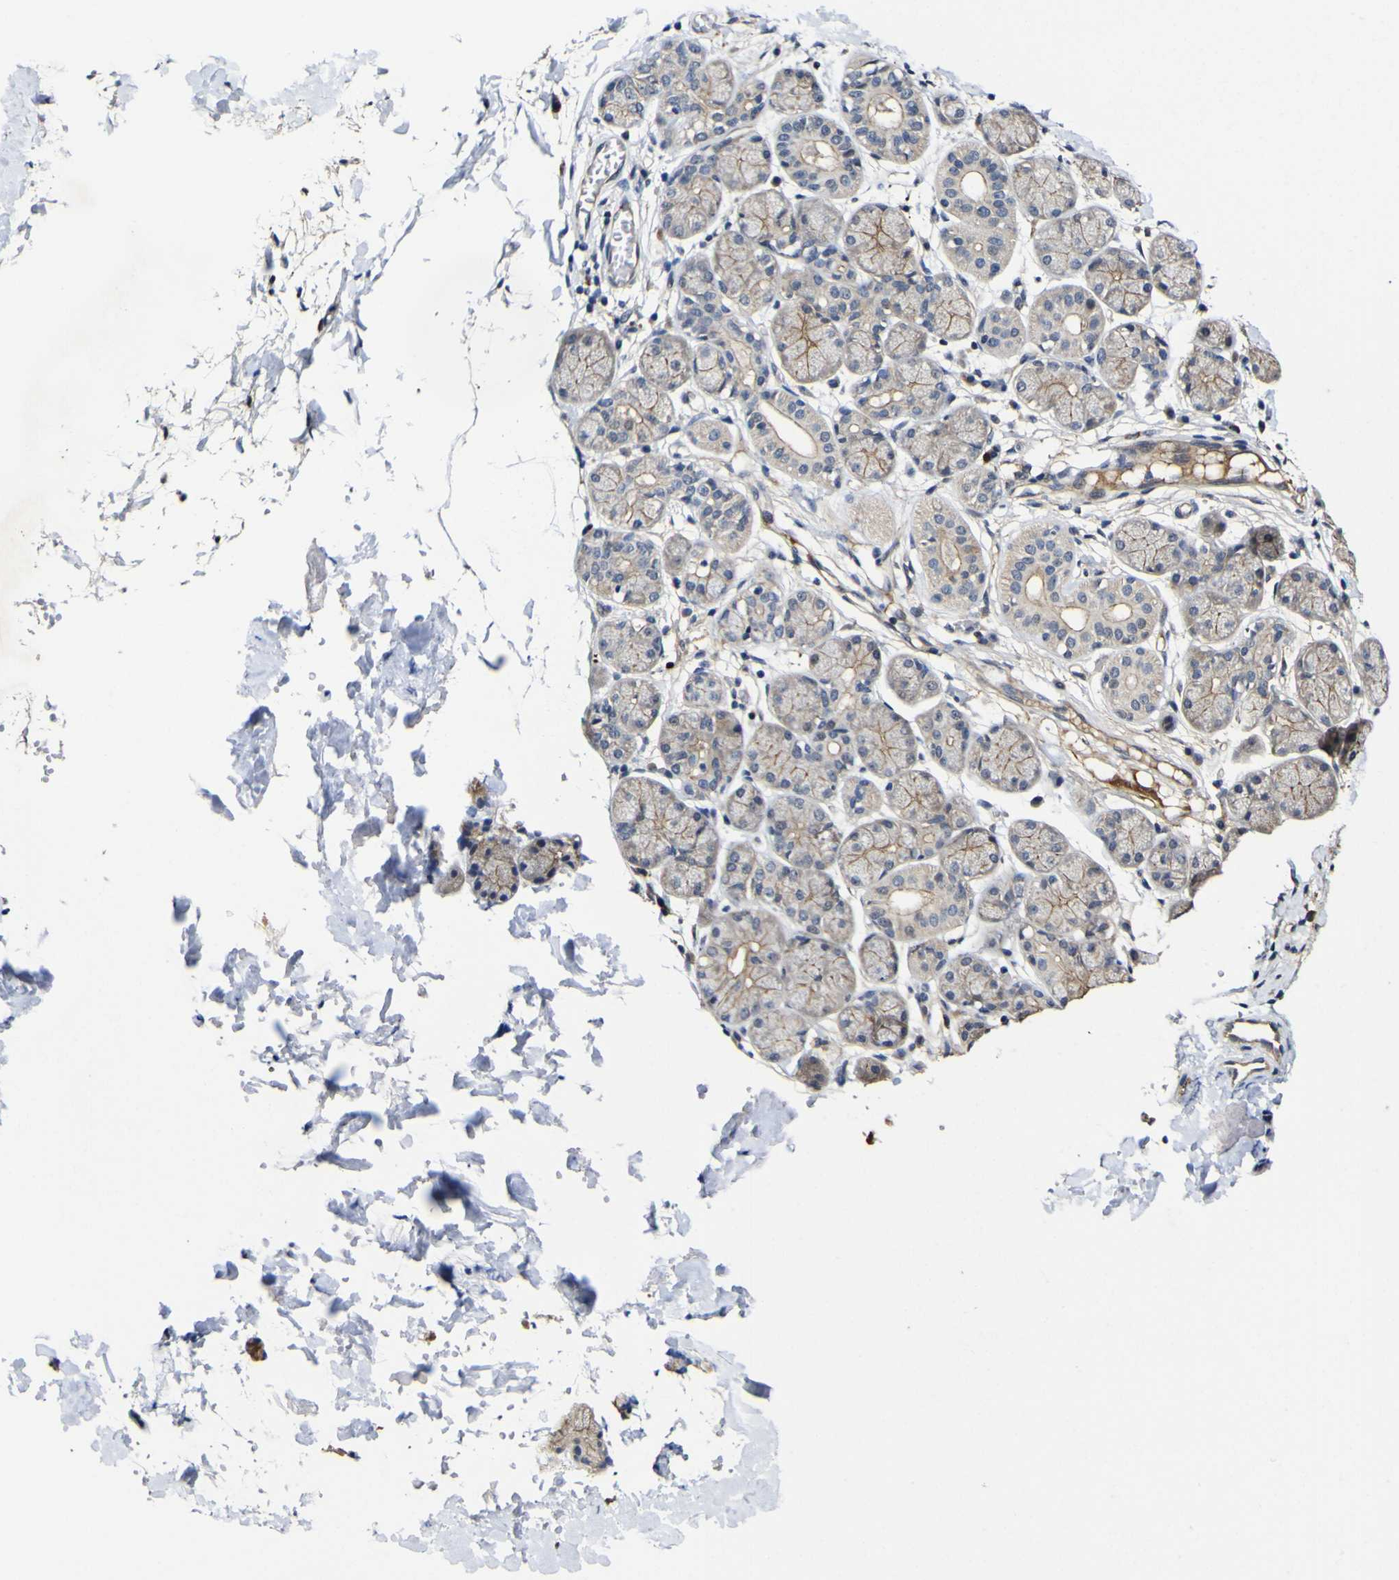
{"staining": {"intensity": "weak", "quantity": "25%-75%", "location": "cytoplasmic/membranous"}, "tissue": "salivary gland", "cell_type": "Glandular cells", "image_type": "normal", "snomed": [{"axis": "morphology", "description": "Normal tissue, NOS"}, {"axis": "topography", "description": "Salivary gland"}], "caption": "Immunohistochemical staining of unremarkable human salivary gland demonstrates 25%-75% levels of weak cytoplasmic/membranous protein expression in about 25%-75% of glandular cells.", "gene": "CCL2", "patient": {"sex": "female", "age": 24}}